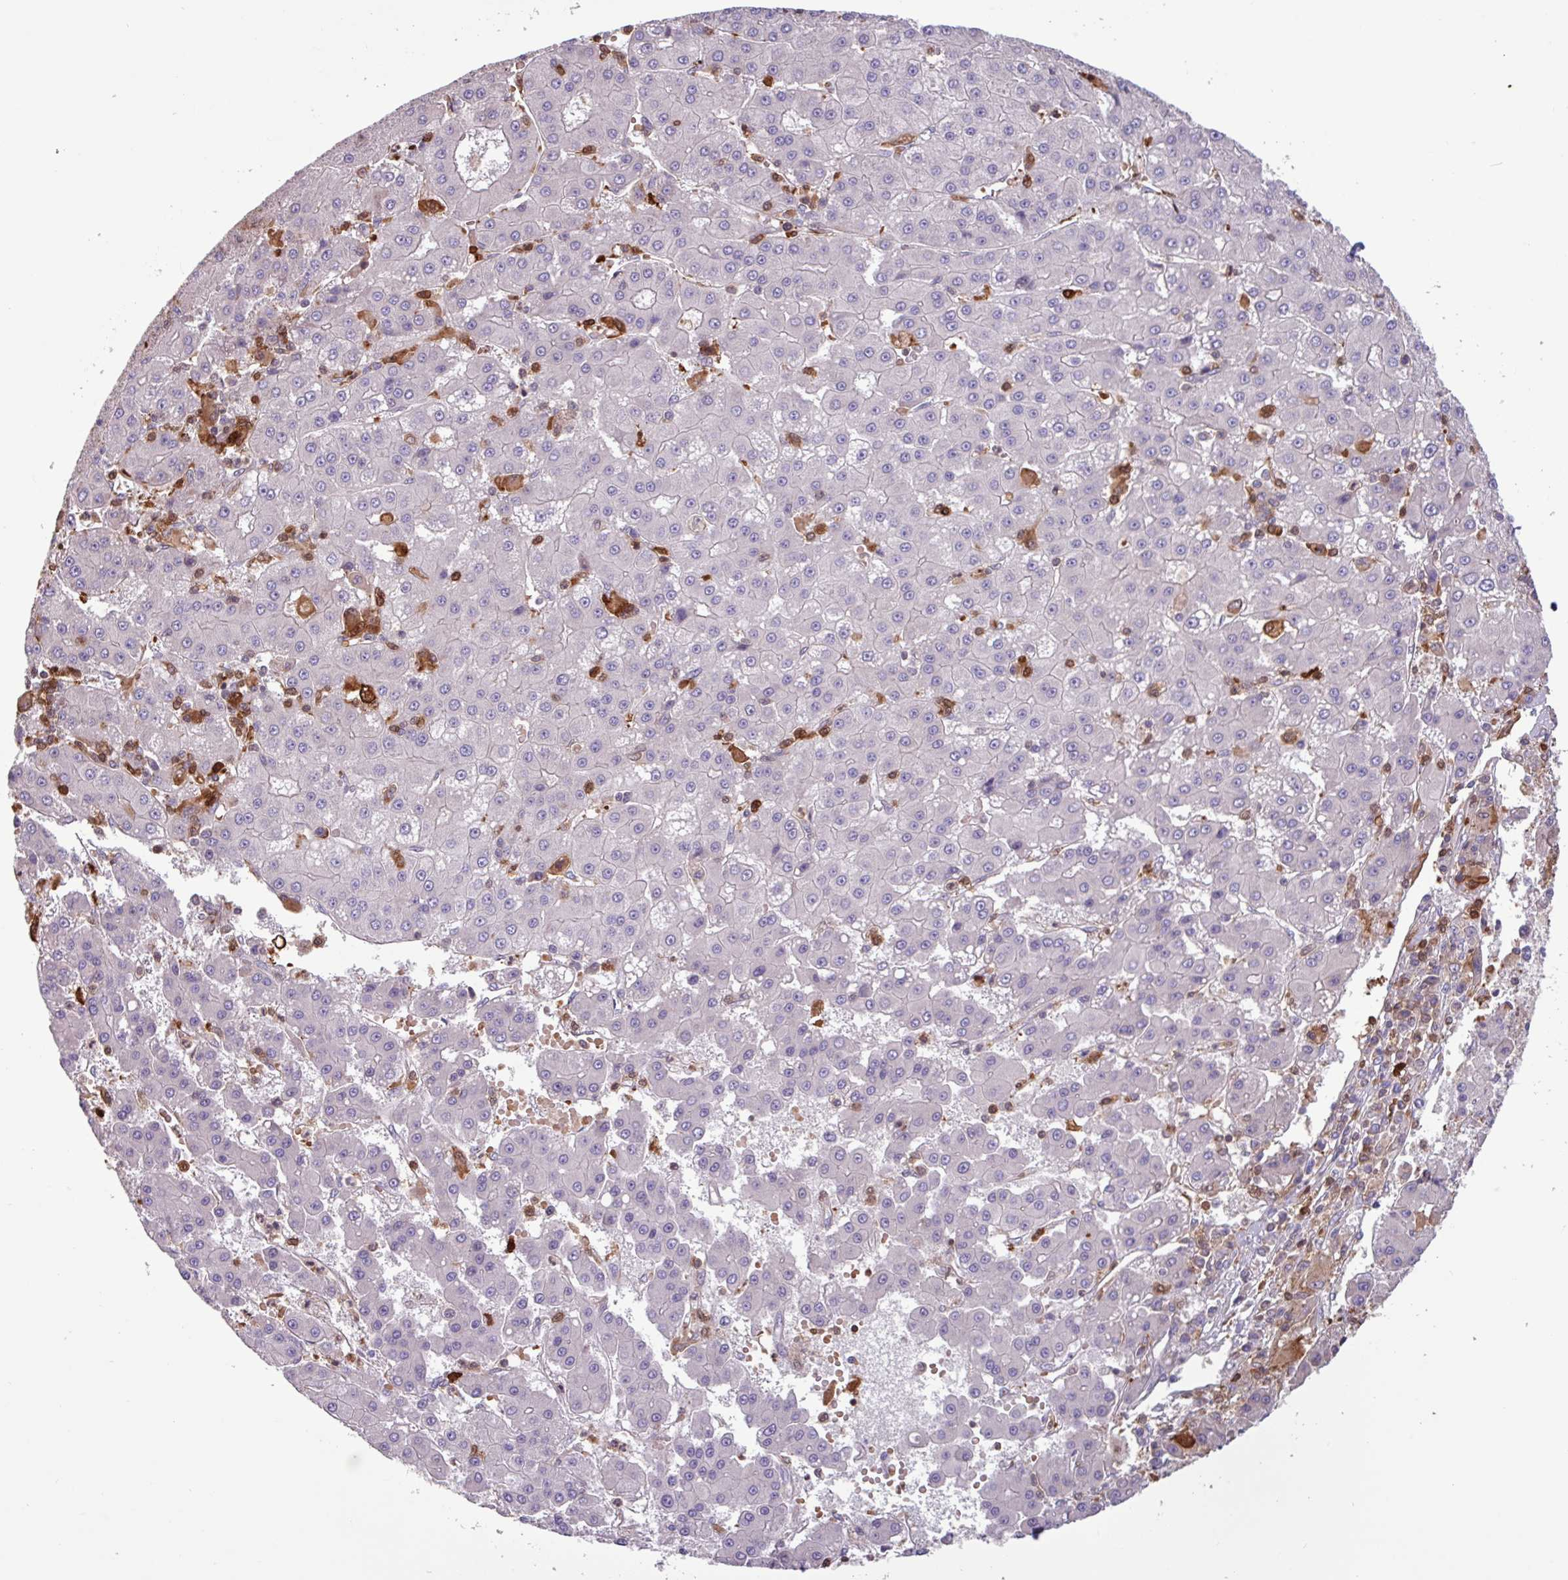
{"staining": {"intensity": "negative", "quantity": "none", "location": "none"}, "tissue": "liver cancer", "cell_type": "Tumor cells", "image_type": "cancer", "snomed": [{"axis": "morphology", "description": "Carcinoma, Hepatocellular, NOS"}, {"axis": "topography", "description": "Liver"}], "caption": "The histopathology image shows no staining of tumor cells in liver cancer.", "gene": "SEC61G", "patient": {"sex": "male", "age": 76}}